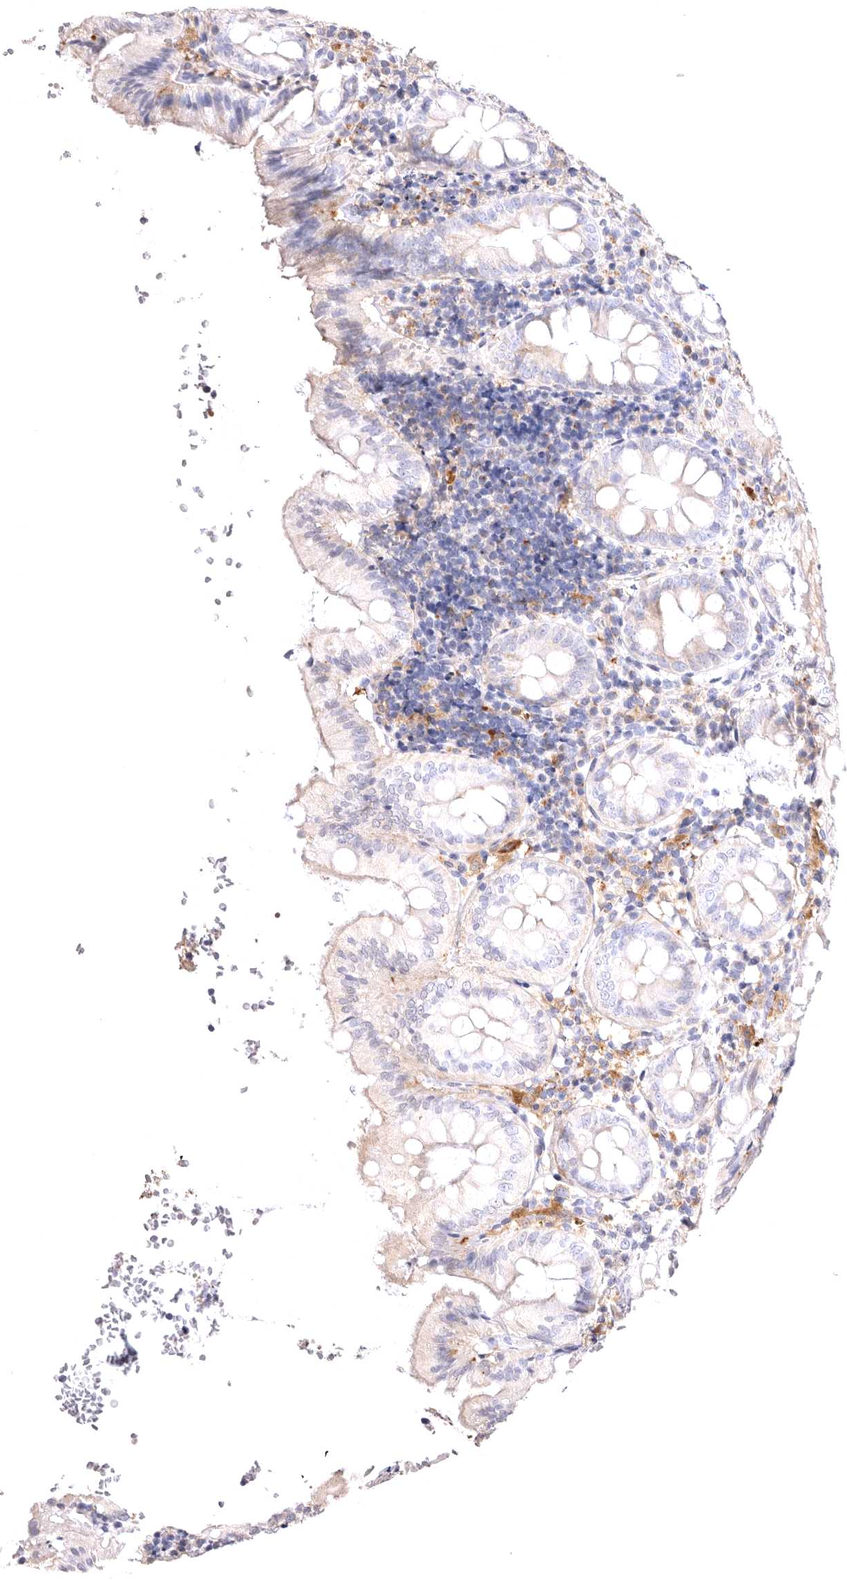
{"staining": {"intensity": "weak", "quantity": "<25%", "location": "cytoplasmic/membranous"}, "tissue": "appendix", "cell_type": "Glandular cells", "image_type": "normal", "snomed": [{"axis": "morphology", "description": "Normal tissue, NOS"}, {"axis": "topography", "description": "Appendix"}], "caption": "Immunohistochemistry (IHC) histopathology image of unremarkable appendix: human appendix stained with DAB (3,3'-diaminobenzidine) displays no significant protein staining in glandular cells.", "gene": "VPS45", "patient": {"sex": "male", "age": 8}}